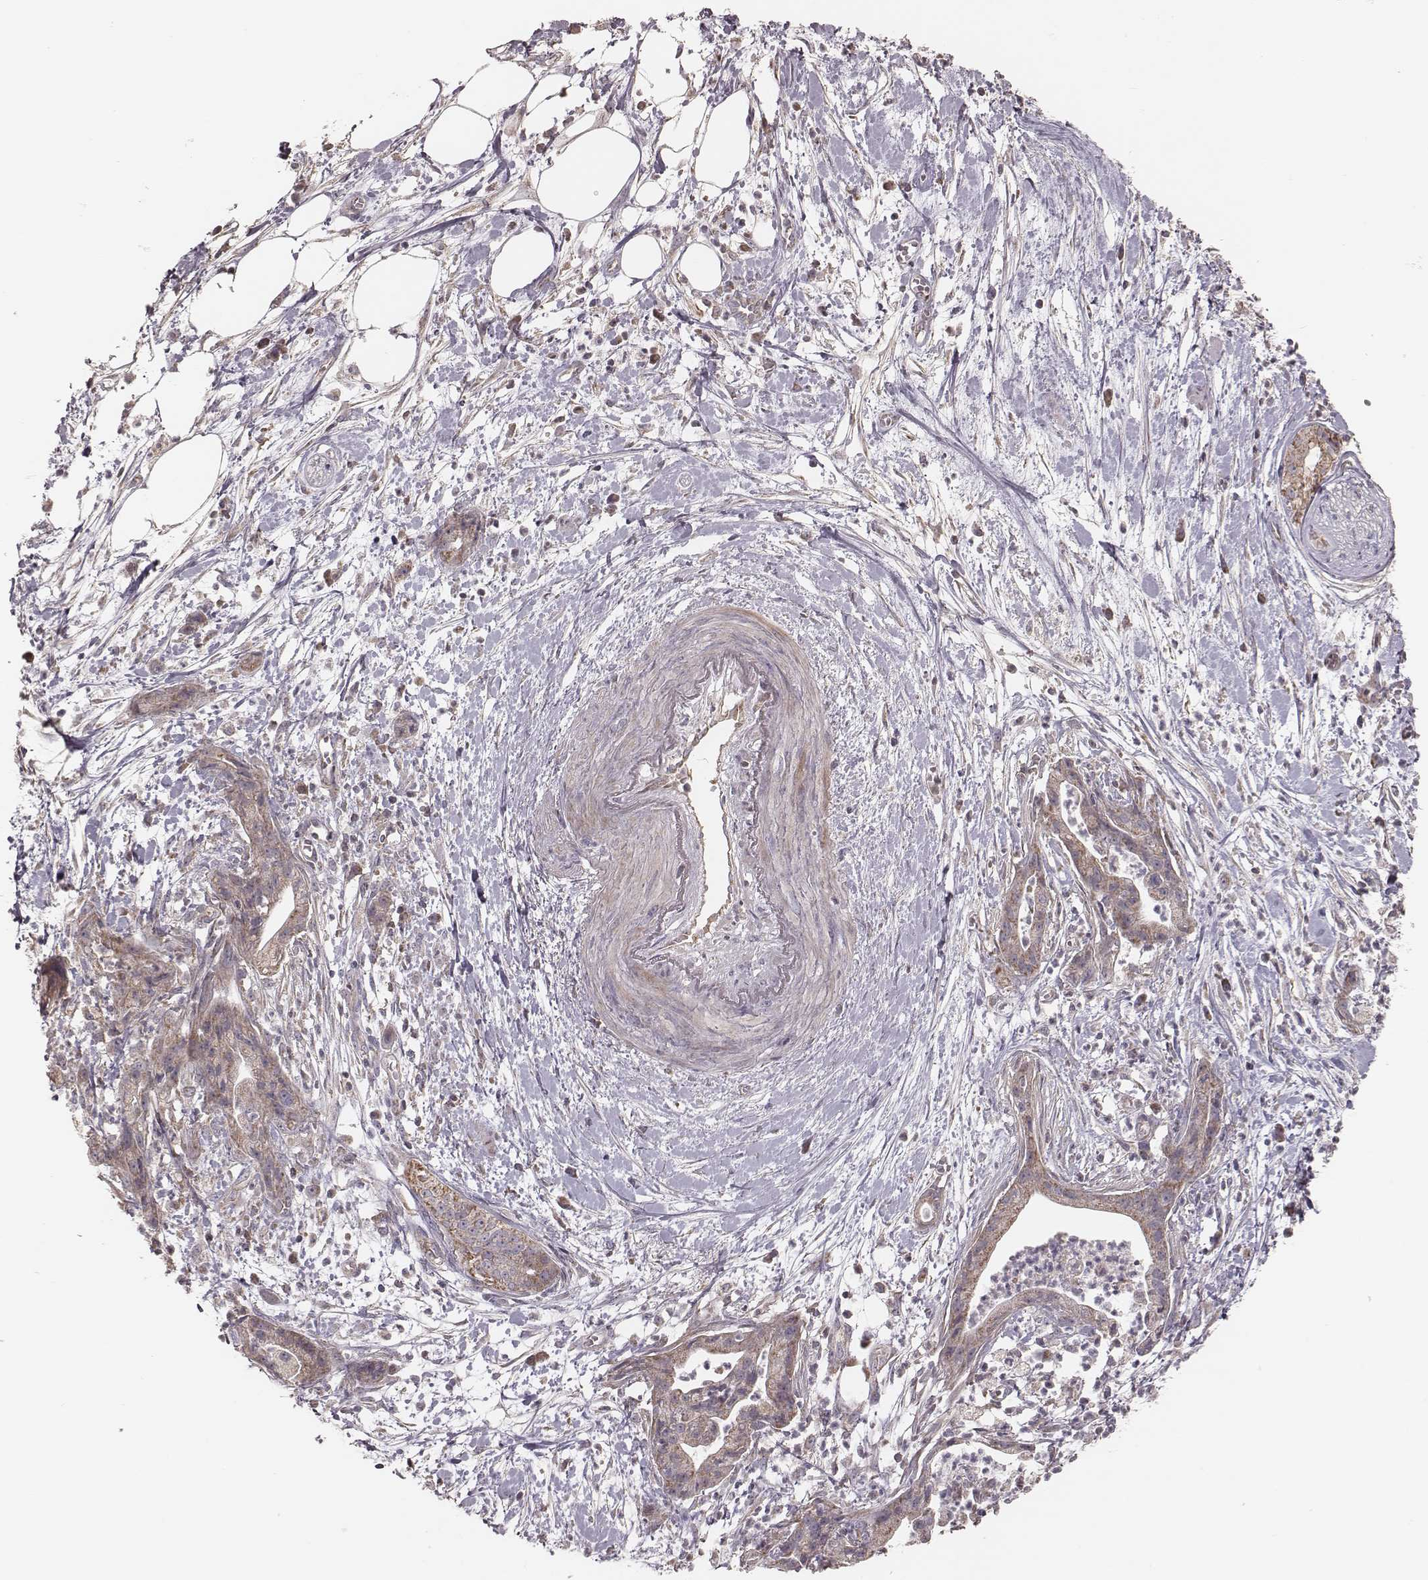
{"staining": {"intensity": "moderate", "quantity": ">75%", "location": "cytoplasmic/membranous"}, "tissue": "pancreatic cancer", "cell_type": "Tumor cells", "image_type": "cancer", "snomed": [{"axis": "morphology", "description": "Normal tissue, NOS"}, {"axis": "morphology", "description": "Adenocarcinoma, NOS"}, {"axis": "topography", "description": "Lymph node"}, {"axis": "topography", "description": "Pancreas"}], "caption": "Immunohistochemical staining of adenocarcinoma (pancreatic) demonstrates medium levels of moderate cytoplasmic/membranous expression in approximately >75% of tumor cells. The protein of interest is stained brown, and the nuclei are stained in blue (DAB IHC with brightfield microscopy, high magnification).", "gene": "MRPS27", "patient": {"sex": "female", "age": 58}}